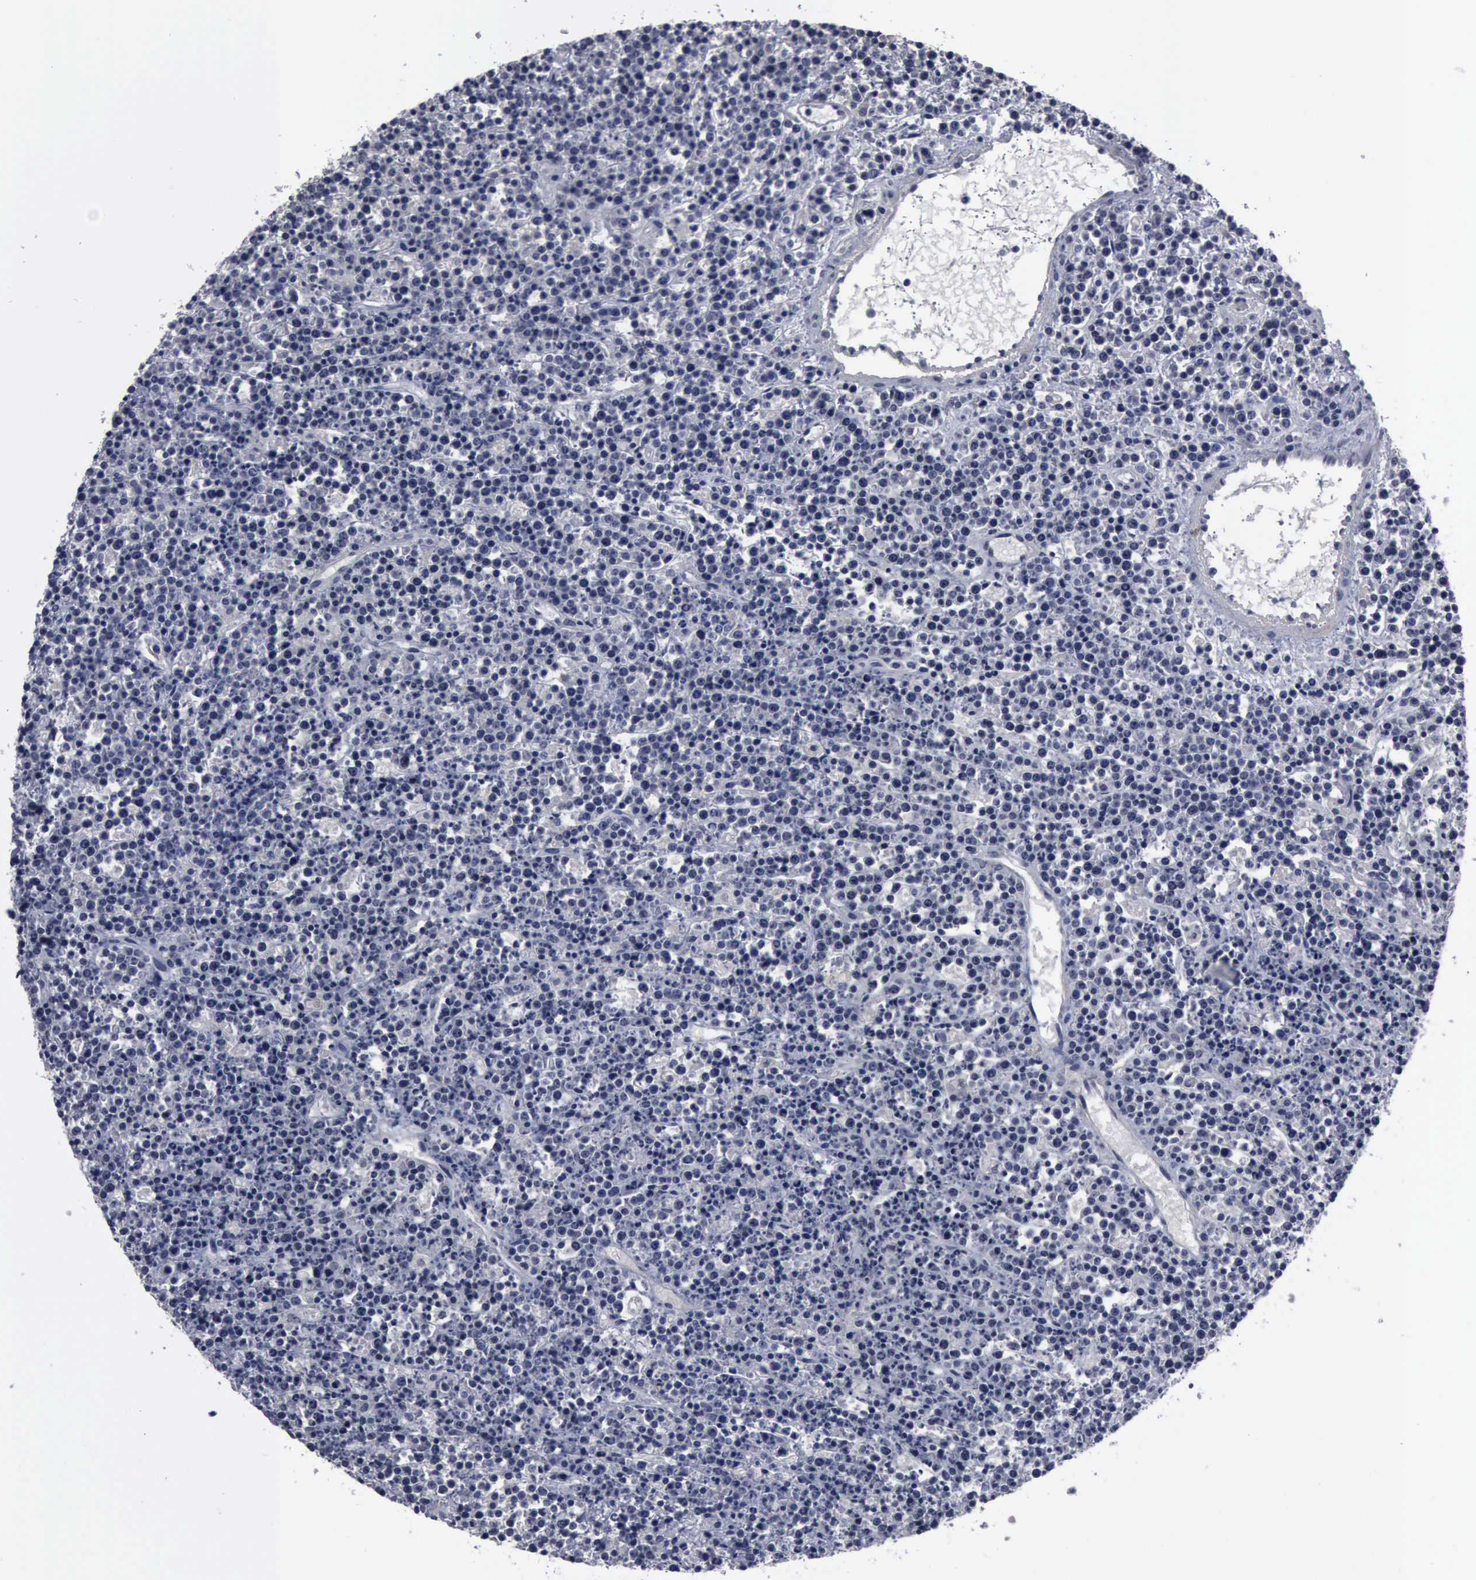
{"staining": {"intensity": "negative", "quantity": "none", "location": "none"}, "tissue": "lymphoma", "cell_type": "Tumor cells", "image_type": "cancer", "snomed": [{"axis": "morphology", "description": "Malignant lymphoma, non-Hodgkin's type, High grade"}, {"axis": "topography", "description": "Ovary"}], "caption": "Tumor cells show no significant expression in malignant lymphoma, non-Hodgkin's type (high-grade).", "gene": "MYO18B", "patient": {"sex": "female", "age": 56}}